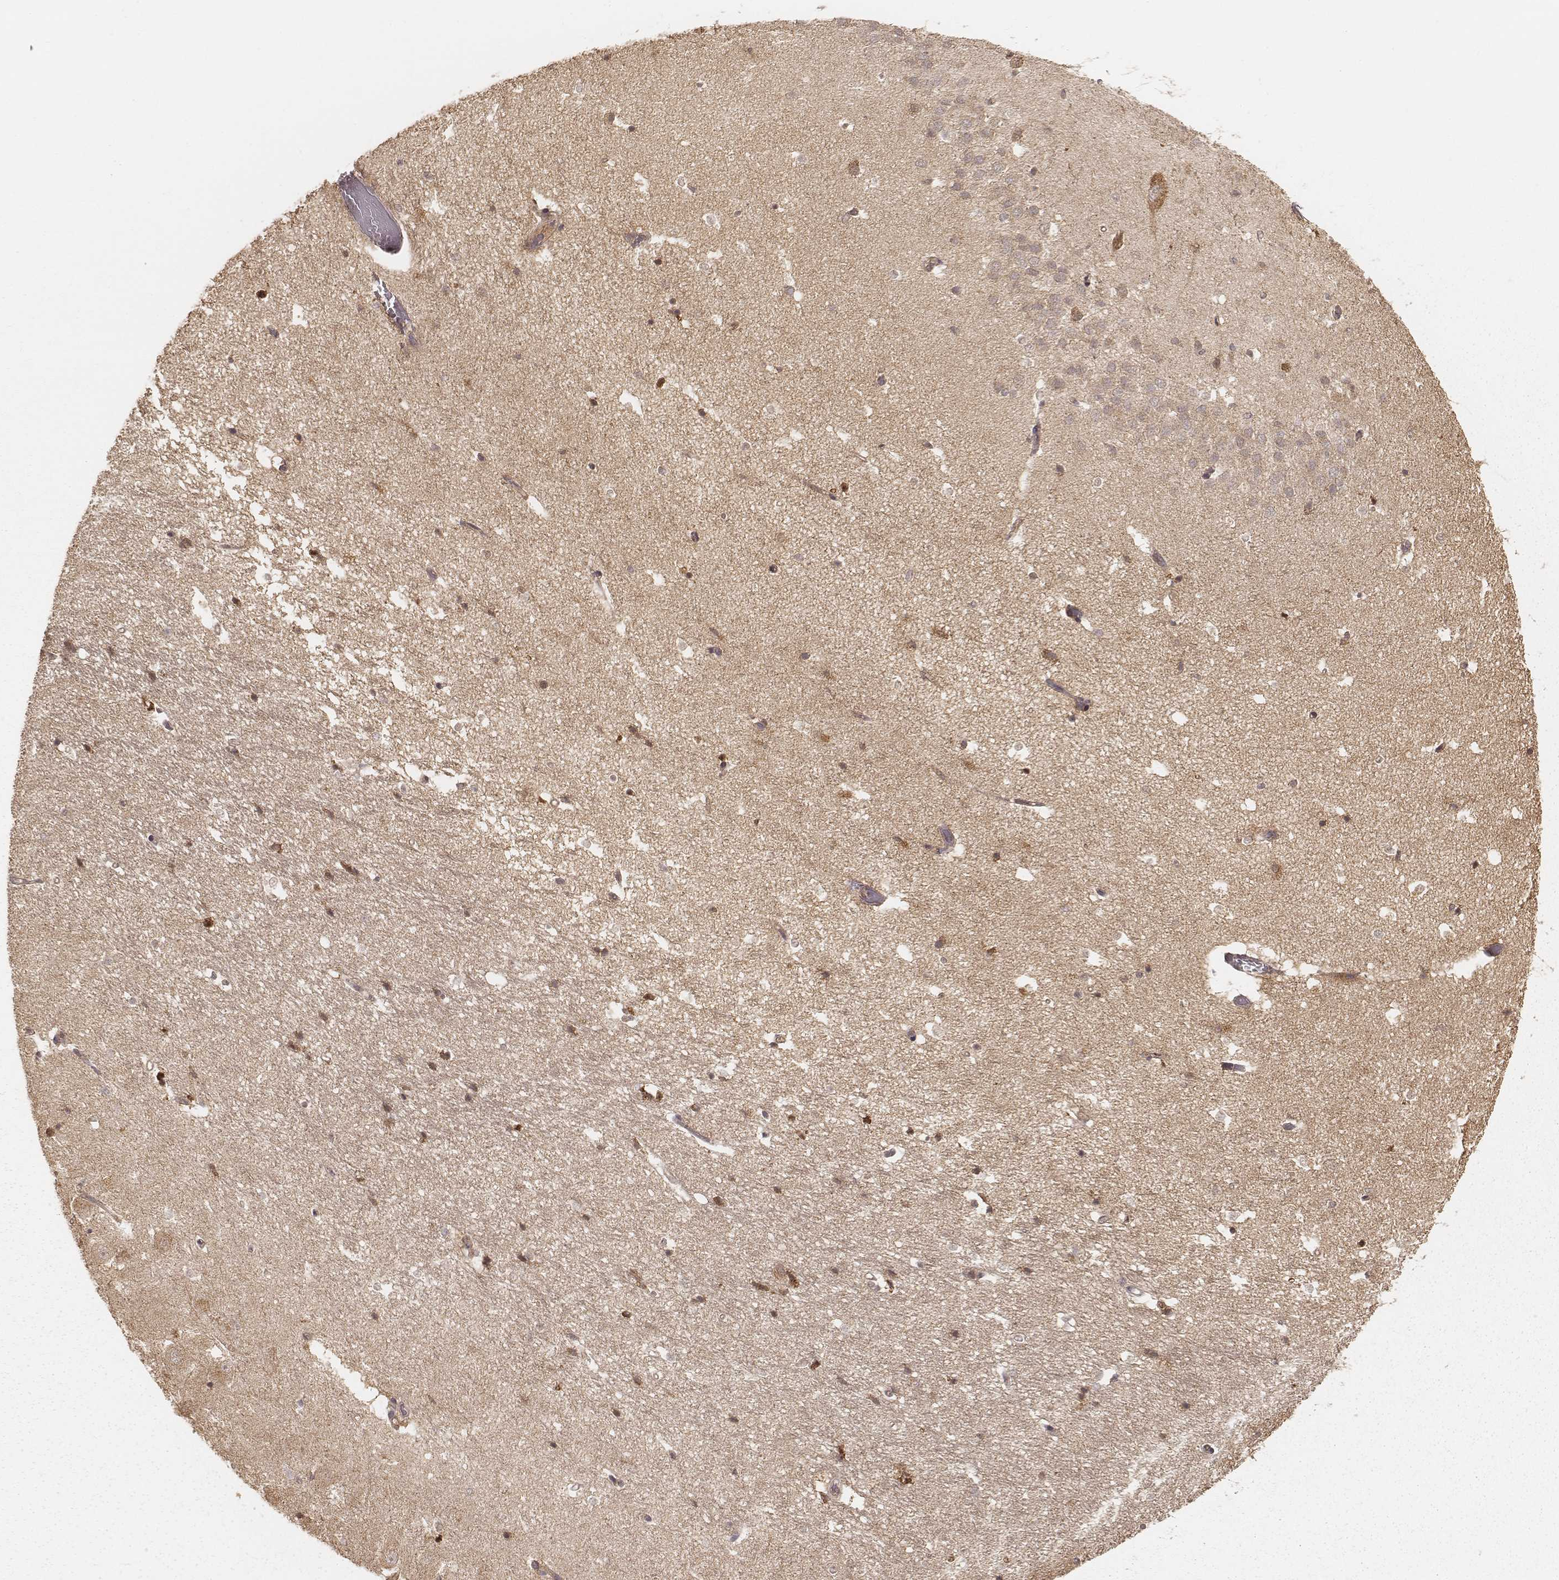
{"staining": {"intensity": "moderate", "quantity": ">75%", "location": "cytoplasmic/membranous,nuclear"}, "tissue": "hippocampus", "cell_type": "Glial cells", "image_type": "normal", "snomed": [{"axis": "morphology", "description": "Normal tissue, NOS"}, {"axis": "topography", "description": "Hippocampus"}], "caption": "Moderate cytoplasmic/membranous,nuclear expression is appreciated in about >75% of glial cells in normal hippocampus.", "gene": "CARS1", "patient": {"sex": "male", "age": 44}}